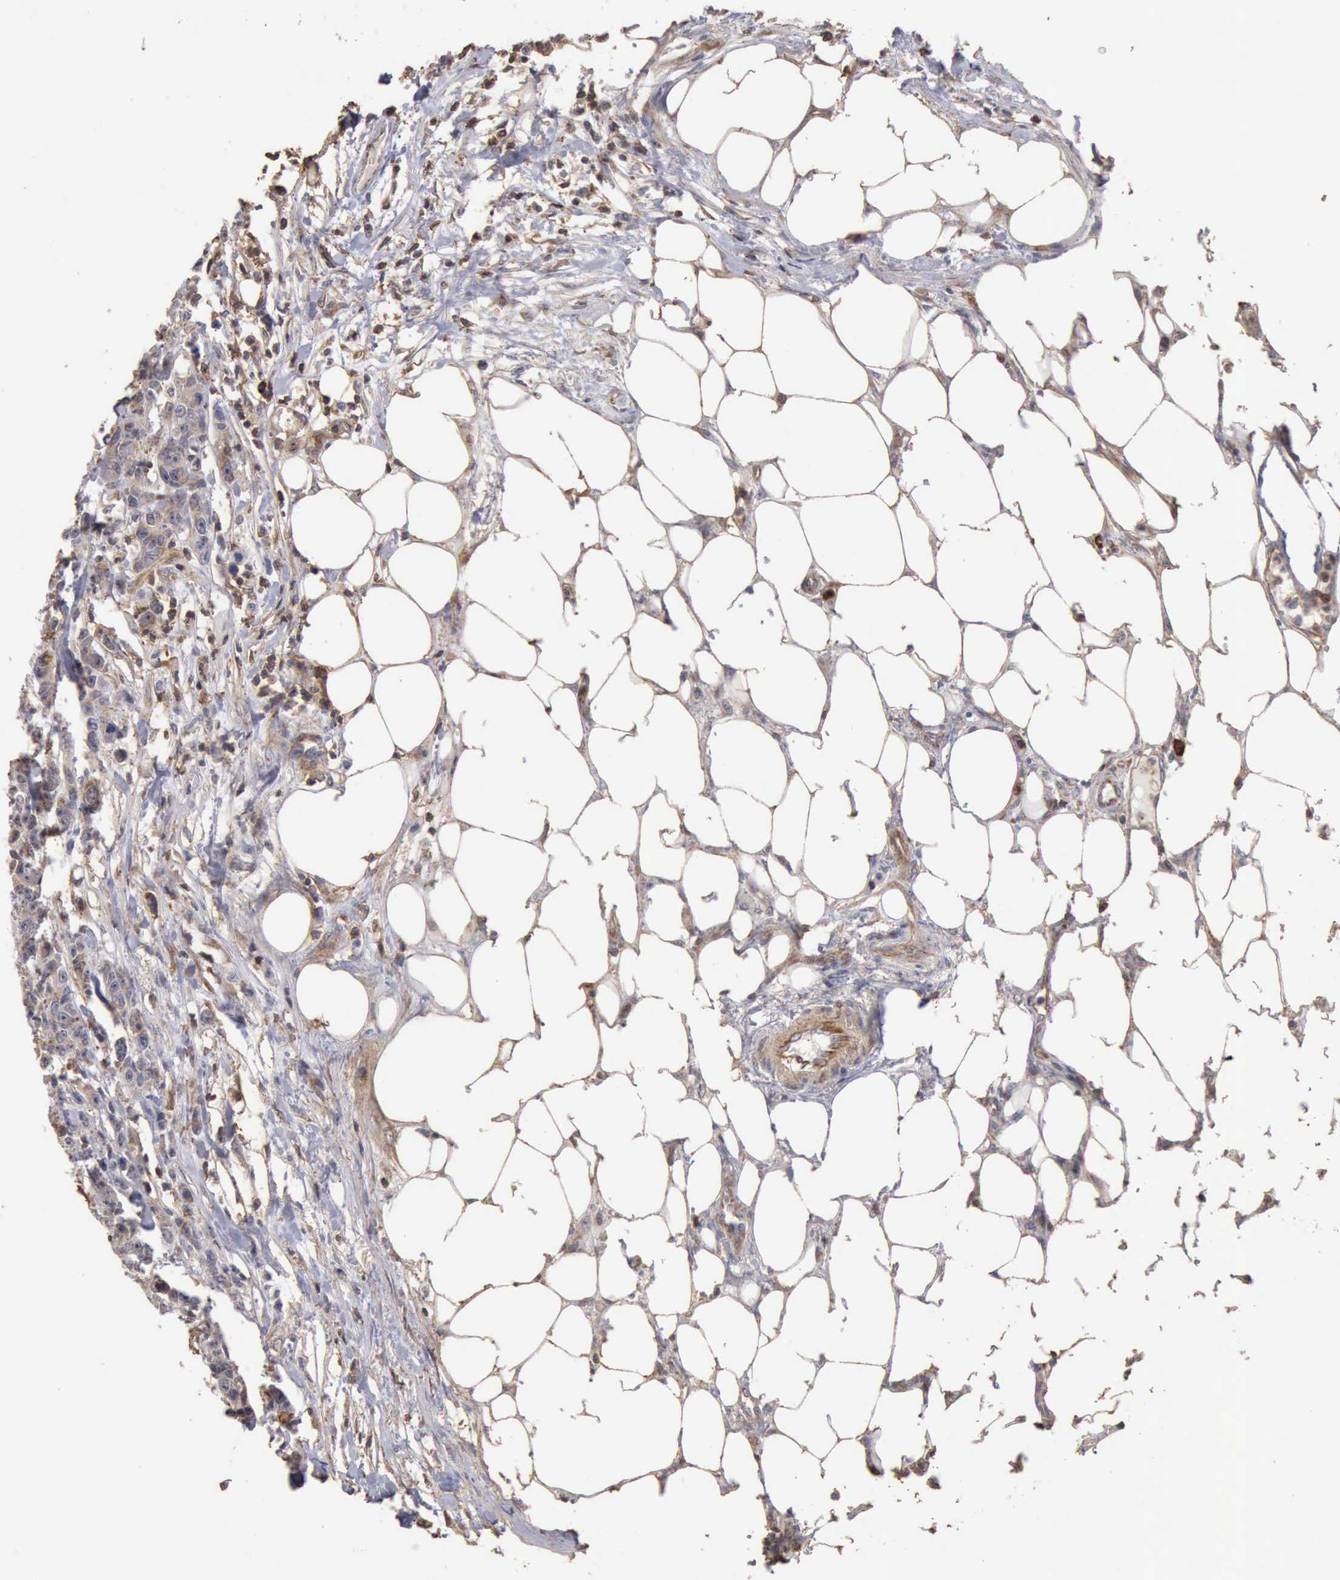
{"staining": {"intensity": "weak", "quantity": "<25%", "location": "cytoplasmic/membranous"}, "tissue": "colorectal cancer", "cell_type": "Tumor cells", "image_type": "cancer", "snomed": [{"axis": "morphology", "description": "Adenocarcinoma, NOS"}, {"axis": "topography", "description": "Colon"}], "caption": "The photomicrograph reveals no staining of tumor cells in colorectal adenocarcinoma.", "gene": "GPR101", "patient": {"sex": "female", "age": 86}}